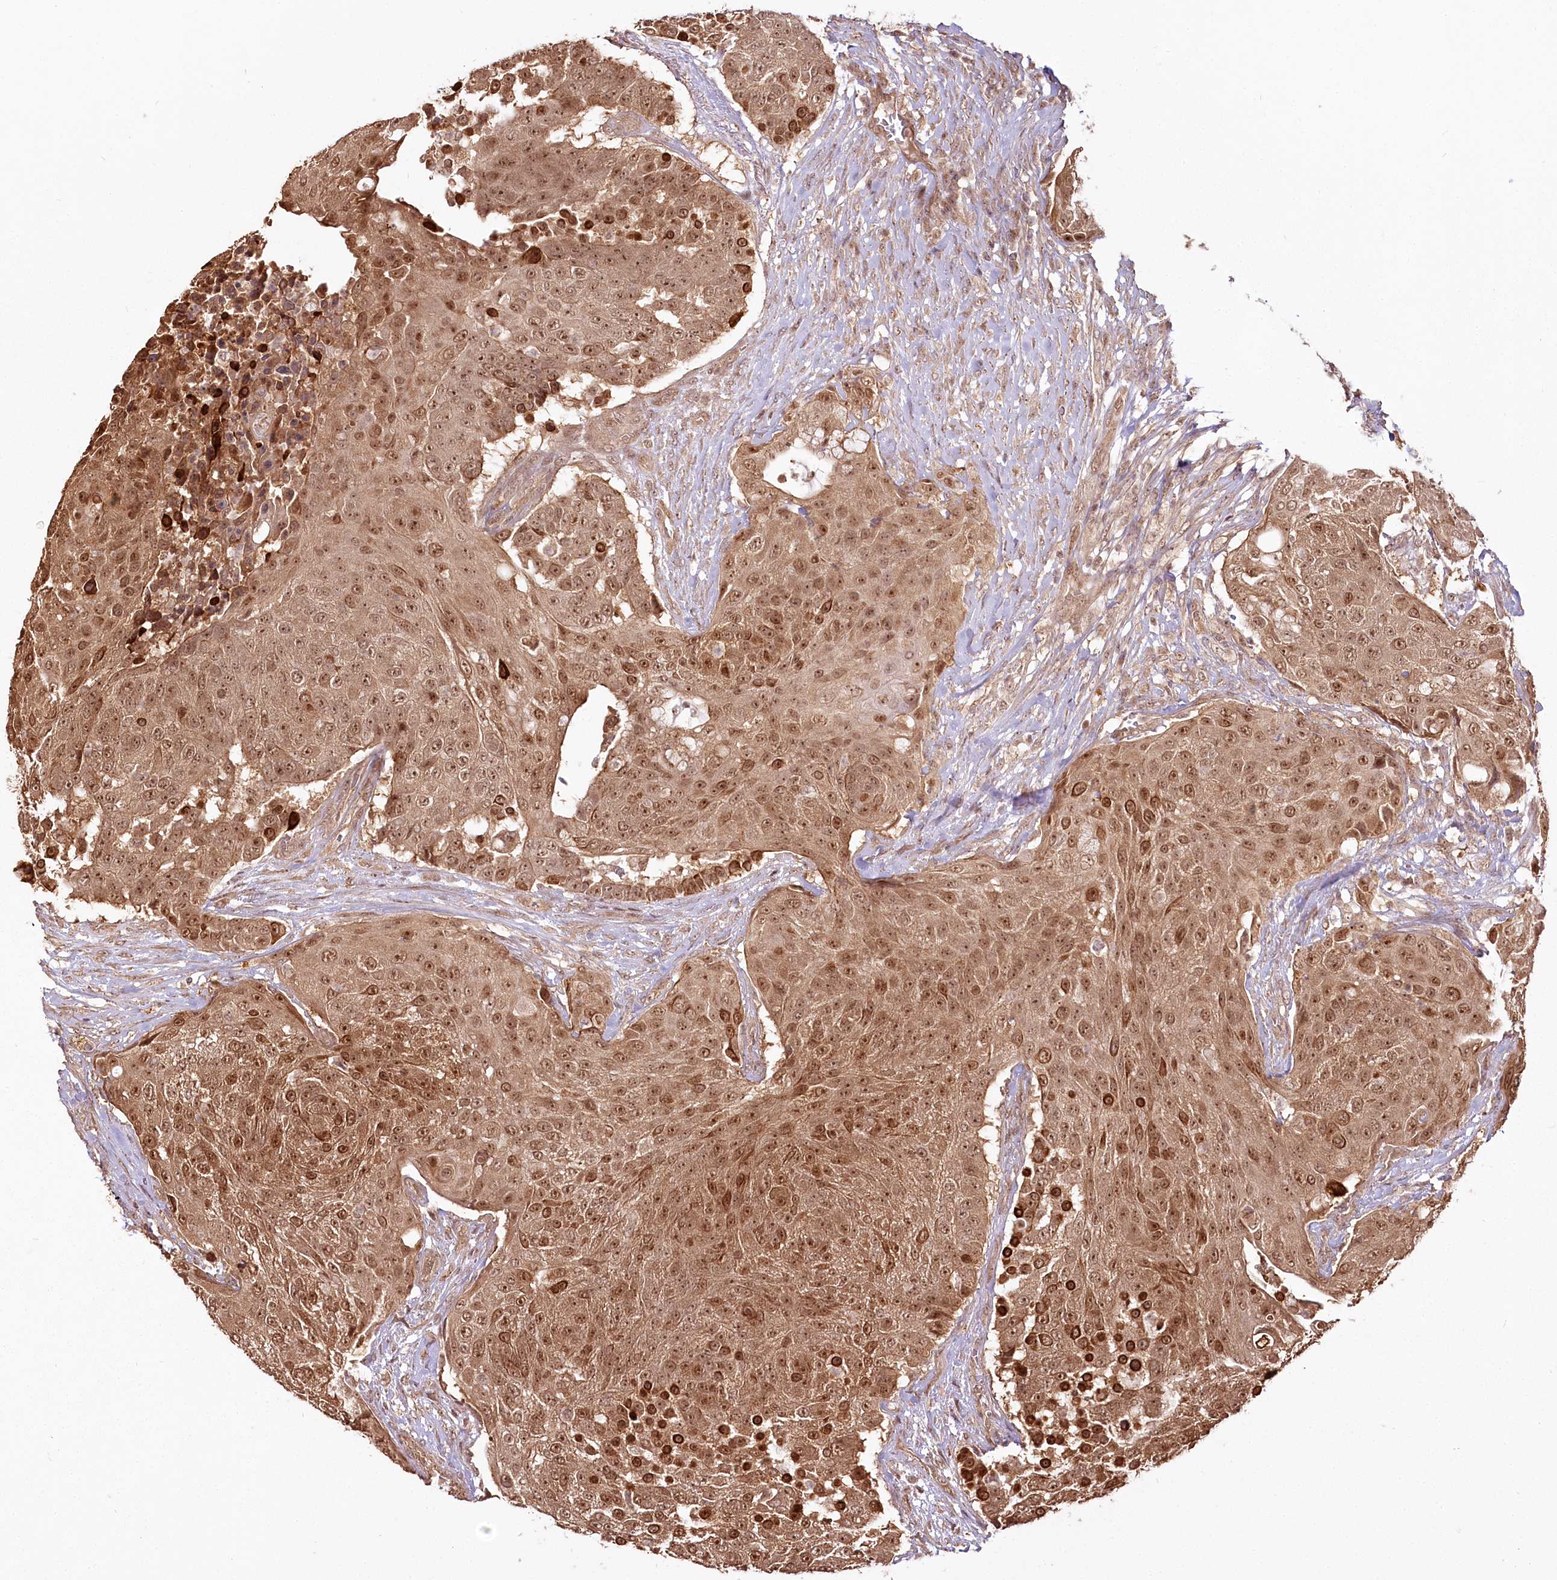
{"staining": {"intensity": "moderate", "quantity": ">75%", "location": "cytoplasmic/membranous,nuclear"}, "tissue": "urothelial cancer", "cell_type": "Tumor cells", "image_type": "cancer", "snomed": [{"axis": "morphology", "description": "Urothelial carcinoma, High grade"}, {"axis": "topography", "description": "Urinary bladder"}], "caption": "A brown stain highlights moderate cytoplasmic/membranous and nuclear staining of a protein in human urothelial cancer tumor cells. Nuclei are stained in blue.", "gene": "R3HDM2", "patient": {"sex": "female", "age": 63}}